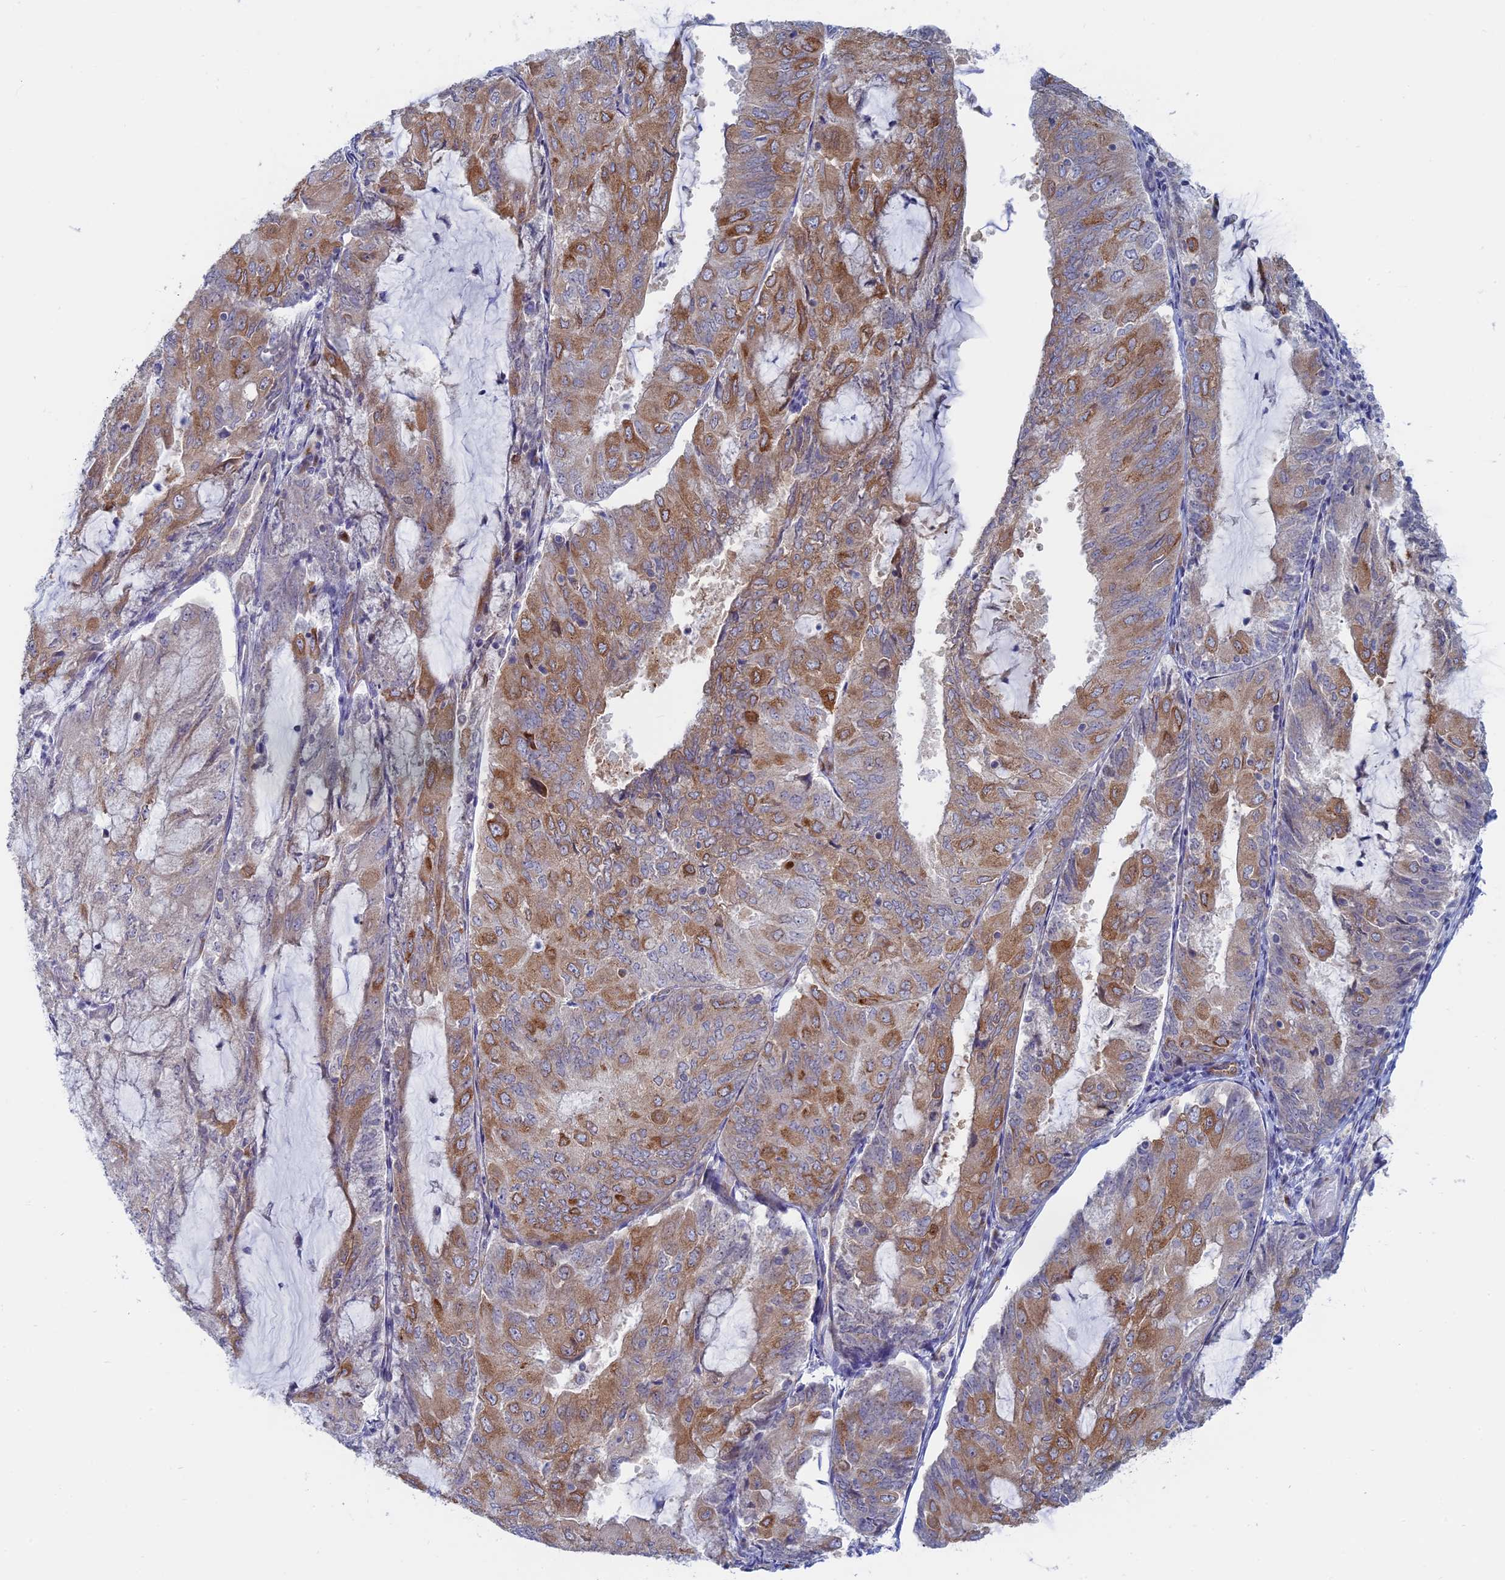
{"staining": {"intensity": "moderate", "quantity": "25%-75%", "location": "cytoplasmic/membranous"}, "tissue": "endometrial cancer", "cell_type": "Tumor cells", "image_type": "cancer", "snomed": [{"axis": "morphology", "description": "Adenocarcinoma, NOS"}, {"axis": "topography", "description": "Endometrium"}], "caption": "Moderate cytoplasmic/membranous staining is appreciated in approximately 25%-75% of tumor cells in endometrial cancer. Immunohistochemistry (ihc) stains the protein of interest in brown and the nuclei are stained blue.", "gene": "TBC1D30", "patient": {"sex": "female", "age": 81}}